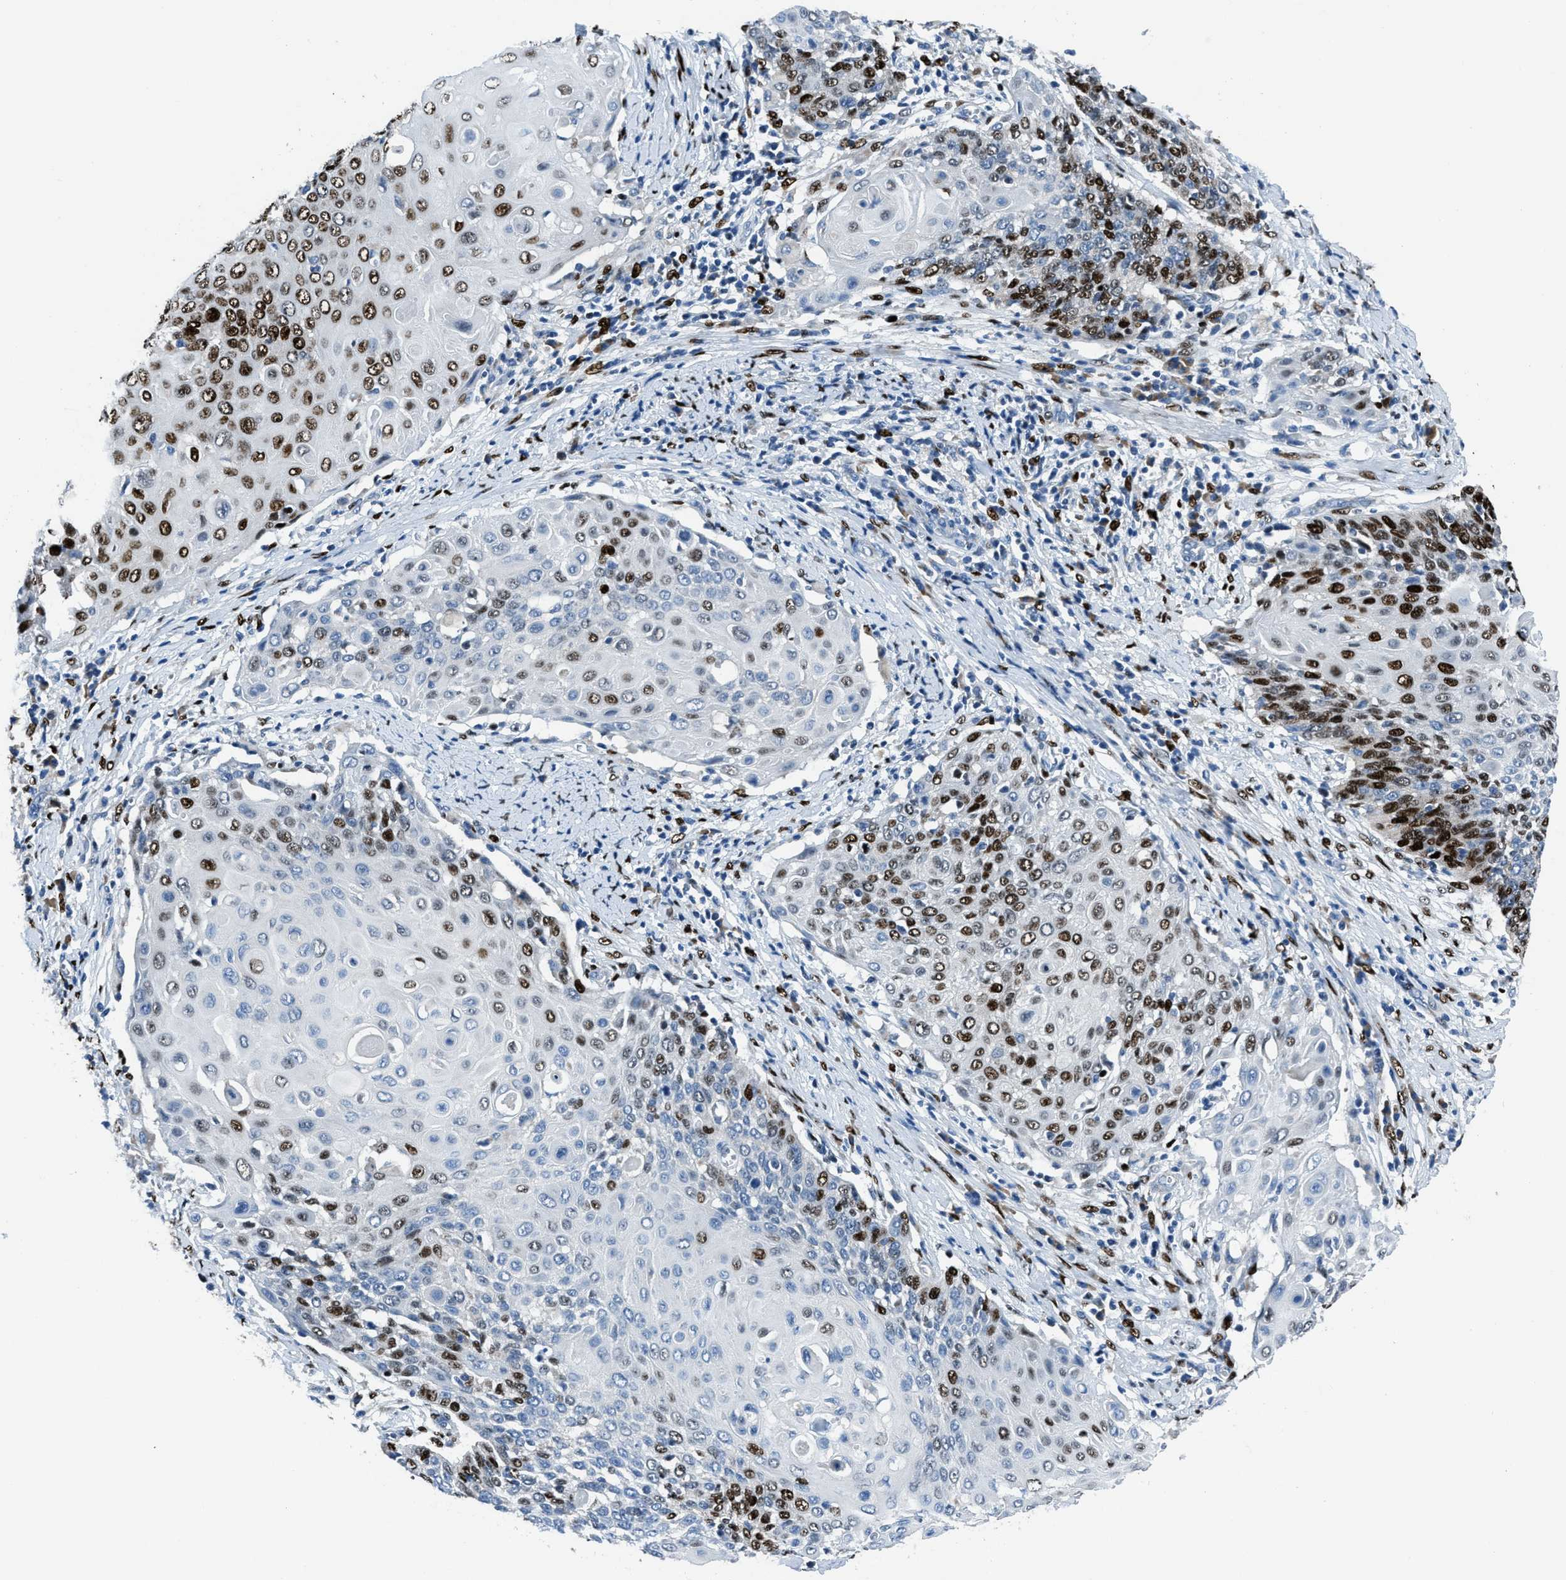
{"staining": {"intensity": "strong", "quantity": "25%-75%", "location": "nuclear"}, "tissue": "cervical cancer", "cell_type": "Tumor cells", "image_type": "cancer", "snomed": [{"axis": "morphology", "description": "Squamous cell carcinoma, NOS"}, {"axis": "topography", "description": "Cervix"}], "caption": "IHC of human cervical cancer (squamous cell carcinoma) reveals high levels of strong nuclear expression in about 25%-75% of tumor cells. The staining was performed using DAB, with brown indicating positive protein expression. Nuclei are stained blue with hematoxylin.", "gene": "EGR1", "patient": {"sex": "female", "age": 39}}